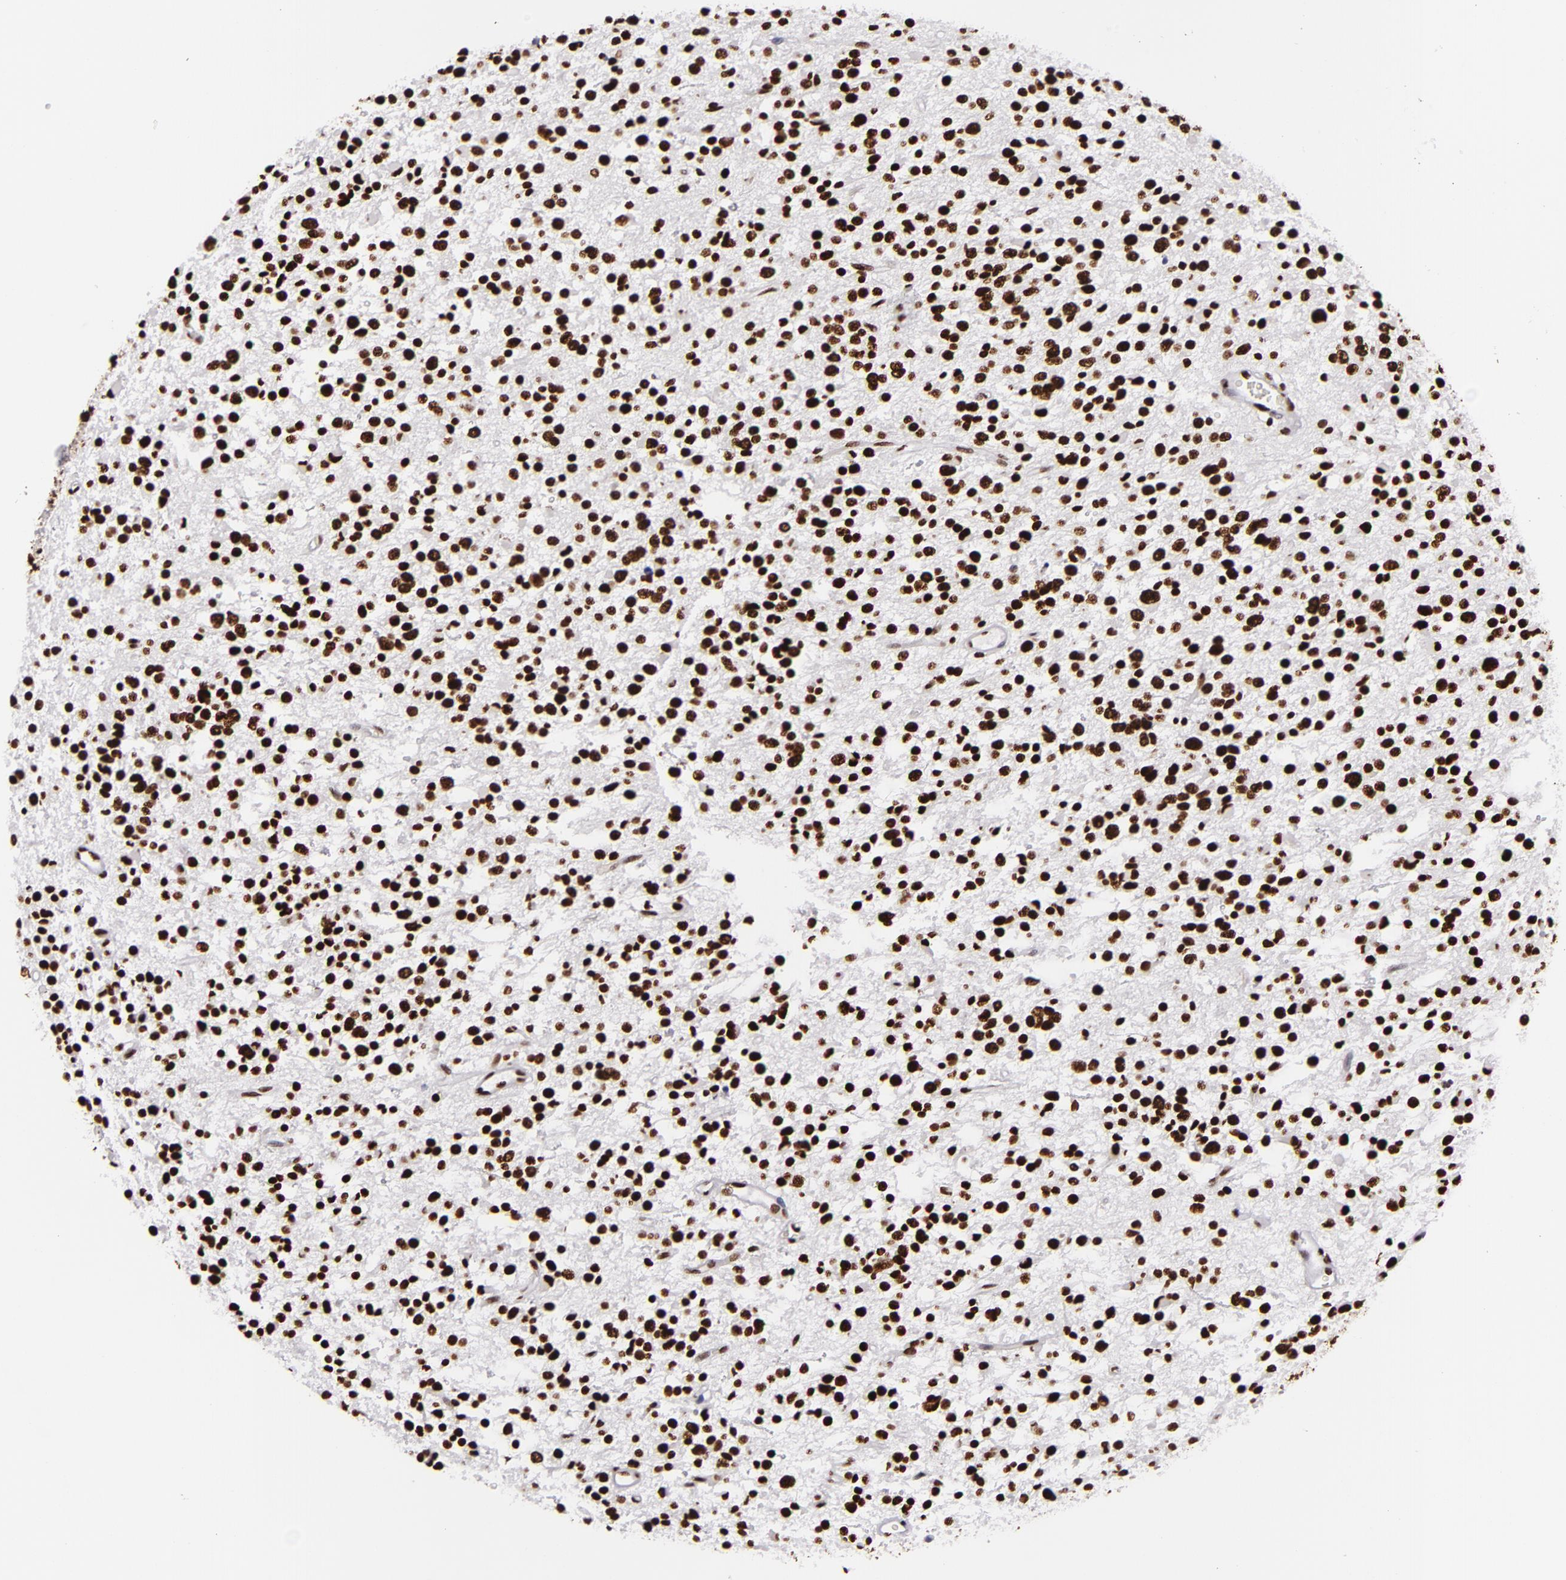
{"staining": {"intensity": "strong", "quantity": ">75%", "location": "nuclear"}, "tissue": "glioma", "cell_type": "Tumor cells", "image_type": "cancer", "snomed": [{"axis": "morphology", "description": "Glioma, malignant, Low grade"}, {"axis": "topography", "description": "Brain"}], "caption": "Strong nuclear expression is seen in approximately >75% of tumor cells in glioma. Nuclei are stained in blue.", "gene": "SAFB", "patient": {"sex": "female", "age": 36}}